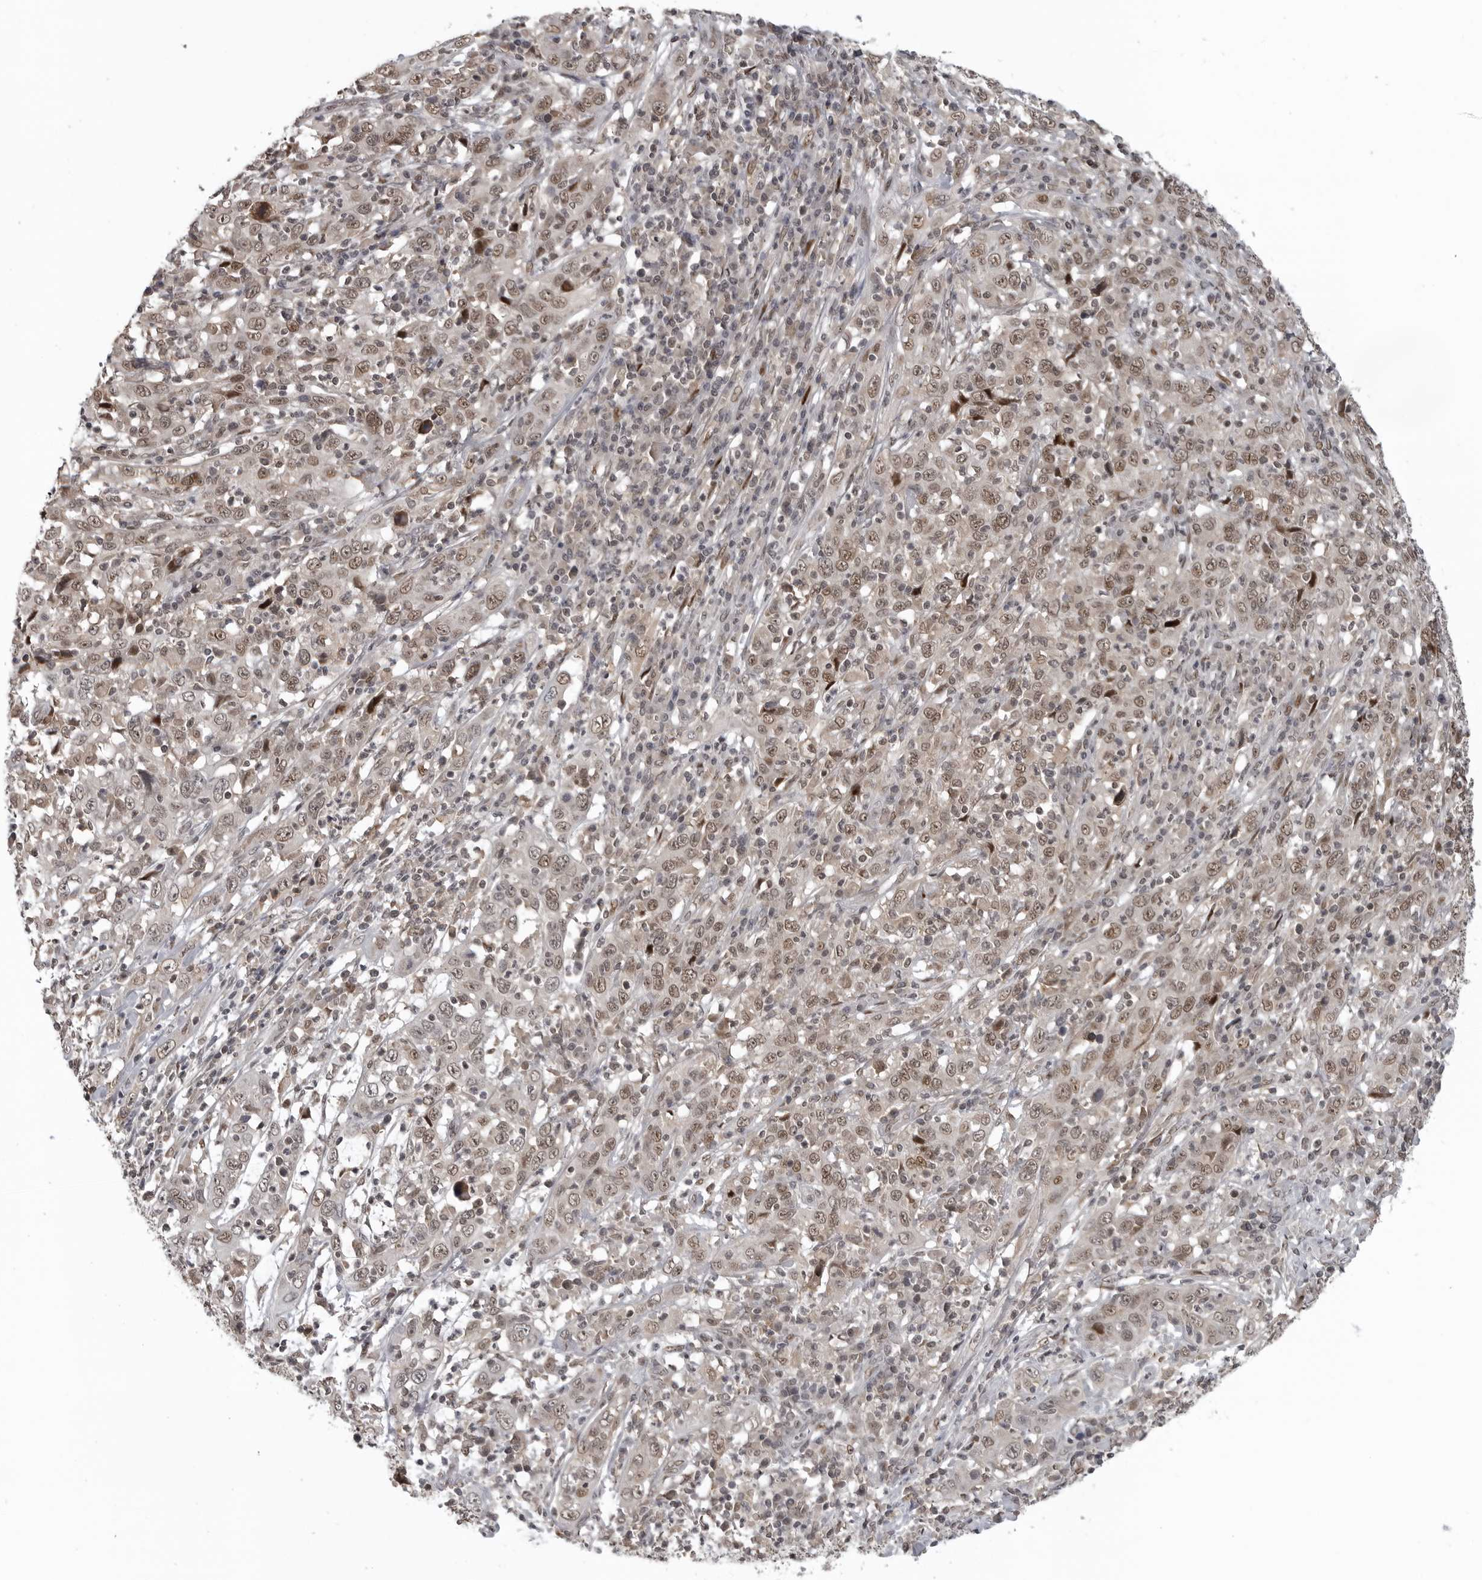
{"staining": {"intensity": "moderate", "quantity": ">75%", "location": "nuclear"}, "tissue": "cervical cancer", "cell_type": "Tumor cells", "image_type": "cancer", "snomed": [{"axis": "morphology", "description": "Squamous cell carcinoma, NOS"}, {"axis": "topography", "description": "Cervix"}], "caption": "IHC histopathology image of human cervical squamous cell carcinoma stained for a protein (brown), which shows medium levels of moderate nuclear expression in approximately >75% of tumor cells.", "gene": "C8orf58", "patient": {"sex": "female", "age": 46}}